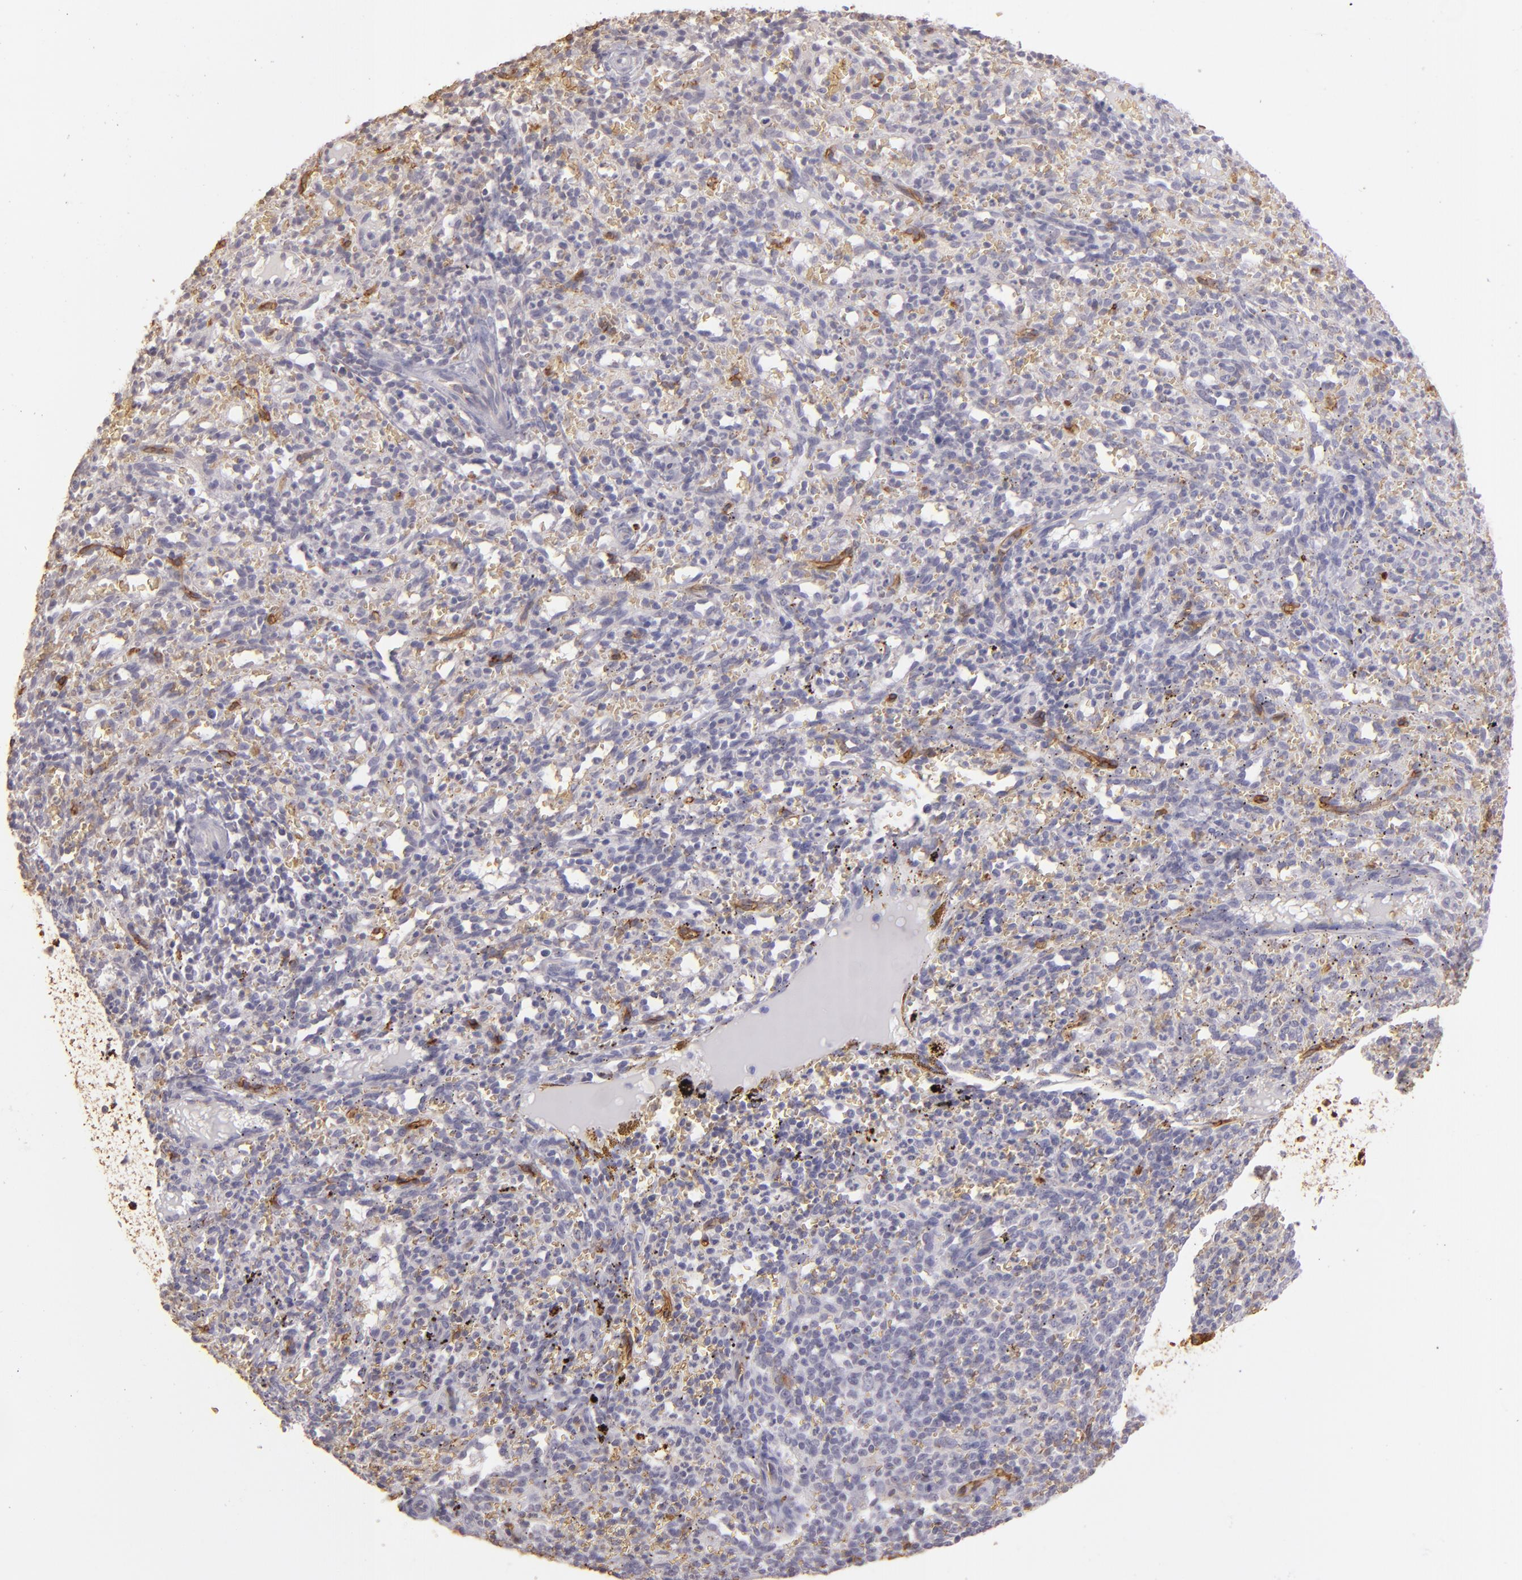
{"staining": {"intensity": "strong", "quantity": "25%-75%", "location": "cytoplasmic/membranous"}, "tissue": "spleen", "cell_type": "Cells in red pulp", "image_type": "normal", "snomed": [{"axis": "morphology", "description": "Normal tissue, NOS"}, {"axis": "topography", "description": "Spleen"}], "caption": "Protein staining shows strong cytoplasmic/membranous expression in approximately 25%-75% of cells in red pulp in normal spleen.", "gene": "ACE", "patient": {"sex": "female", "age": 10}}